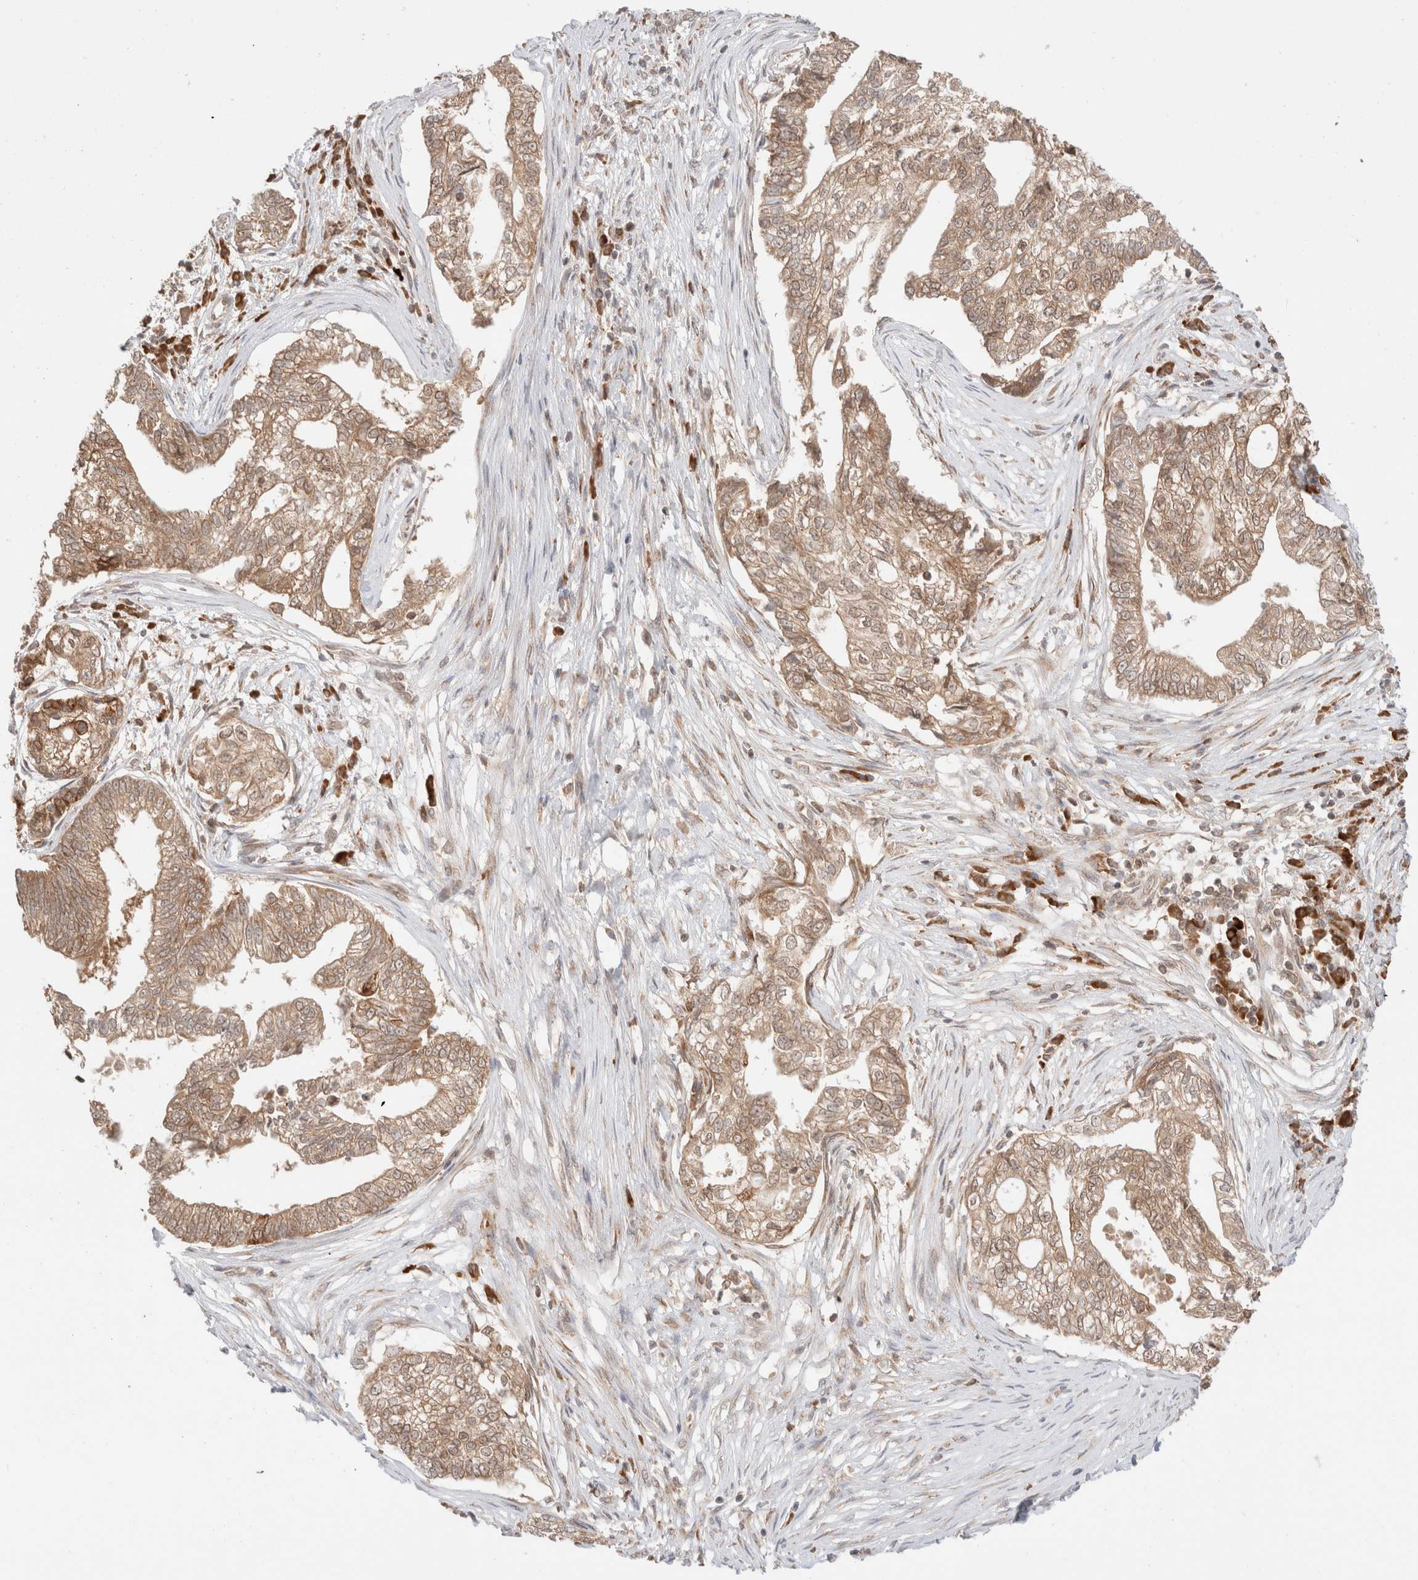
{"staining": {"intensity": "moderate", "quantity": ">75%", "location": "cytoplasmic/membranous,nuclear"}, "tissue": "pancreatic cancer", "cell_type": "Tumor cells", "image_type": "cancer", "snomed": [{"axis": "morphology", "description": "Adenocarcinoma, NOS"}, {"axis": "topography", "description": "Pancreas"}], "caption": "Protein staining of adenocarcinoma (pancreatic) tissue displays moderate cytoplasmic/membranous and nuclear positivity in approximately >75% of tumor cells.", "gene": "XKR4", "patient": {"sex": "male", "age": 72}}